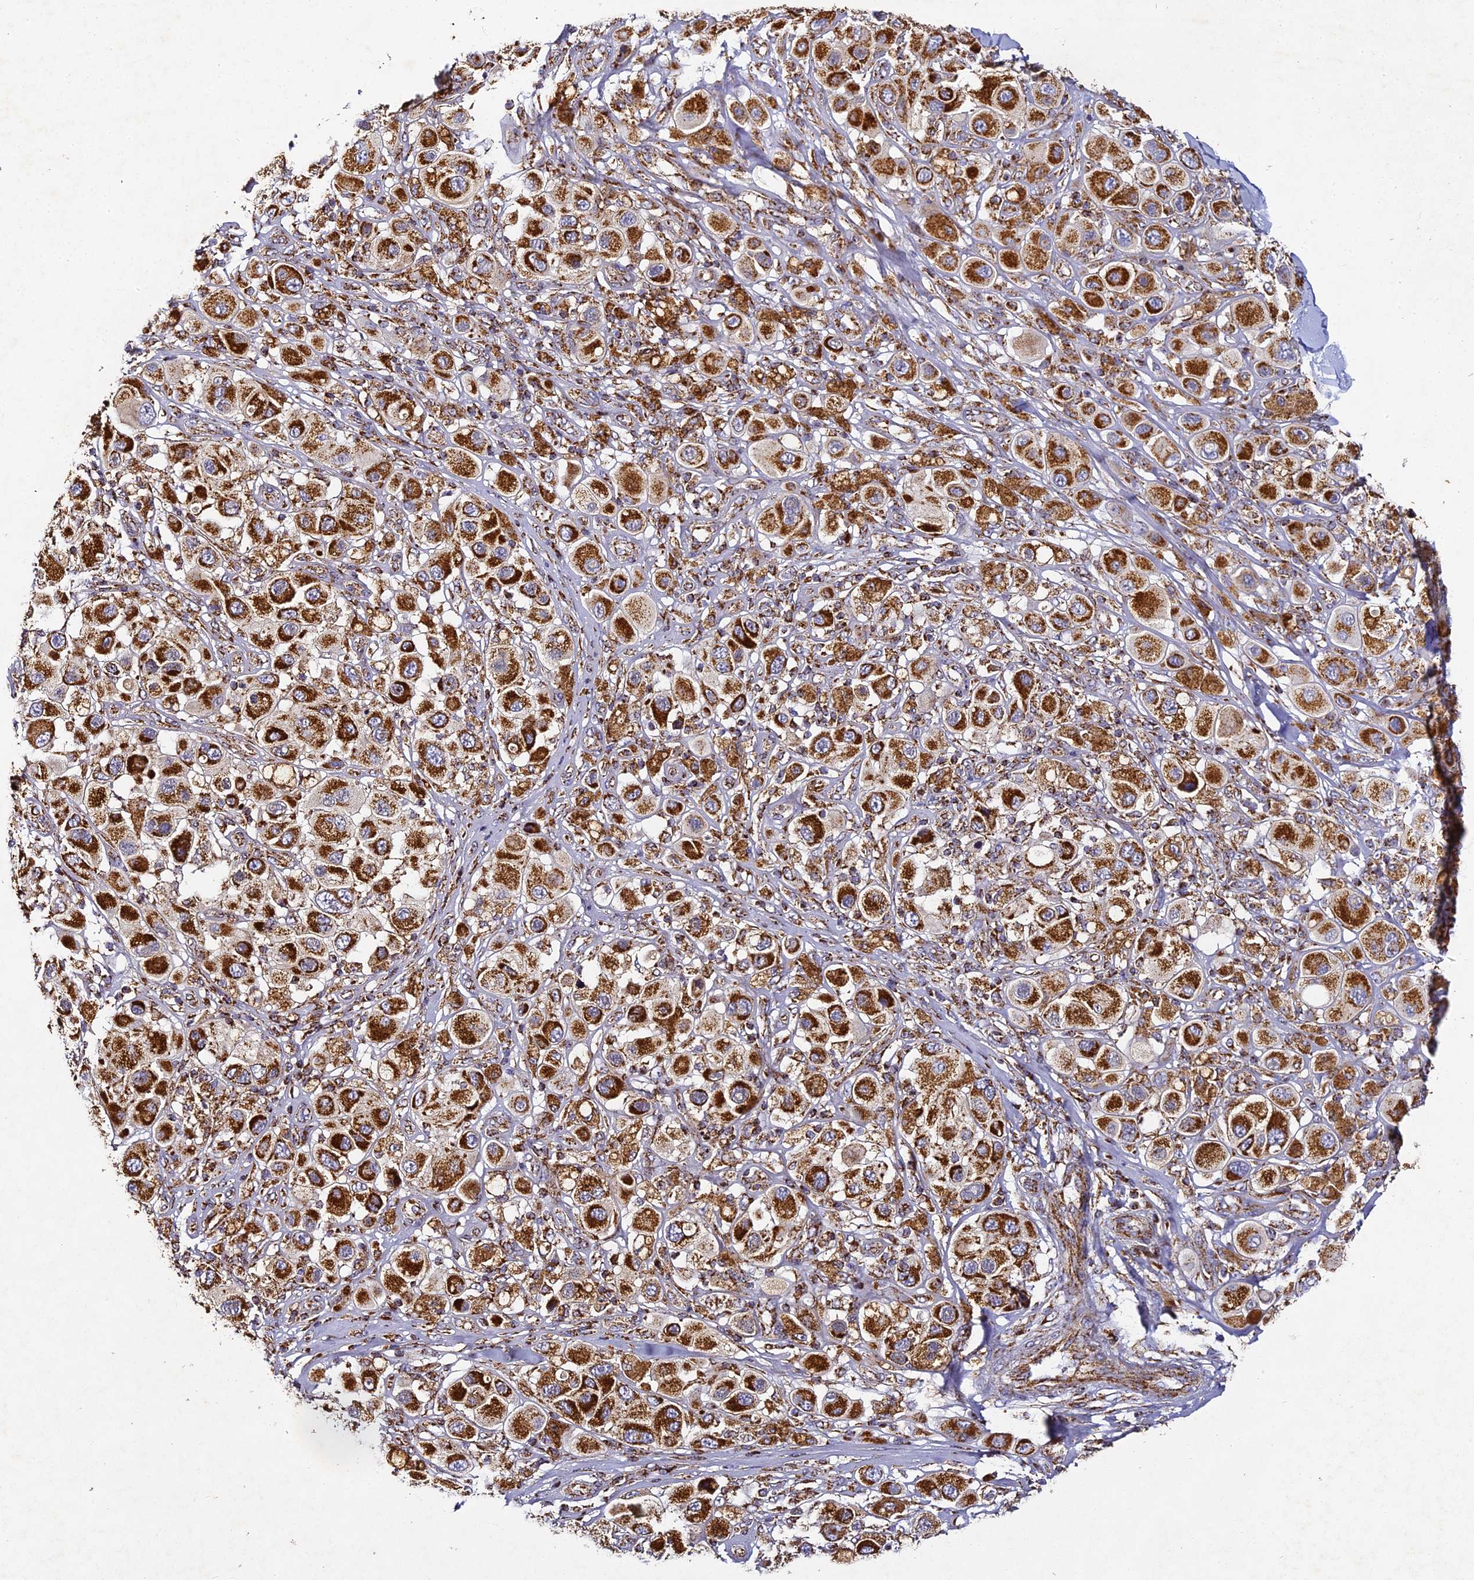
{"staining": {"intensity": "strong", "quantity": ">75%", "location": "cytoplasmic/membranous"}, "tissue": "melanoma", "cell_type": "Tumor cells", "image_type": "cancer", "snomed": [{"axis": "morphology", "description": "Malignant melanoma, Metastatic site"}, {"axis": "topography", "description": "Skin"}], "caption": "Immunohistochemical staining of melanoma exhibits strong cytoplasmic/membranous protein positivity in approximately >75% of tumor cells.", "gene": "DONSON", "patient": {"sex": "male", "age": 41}}